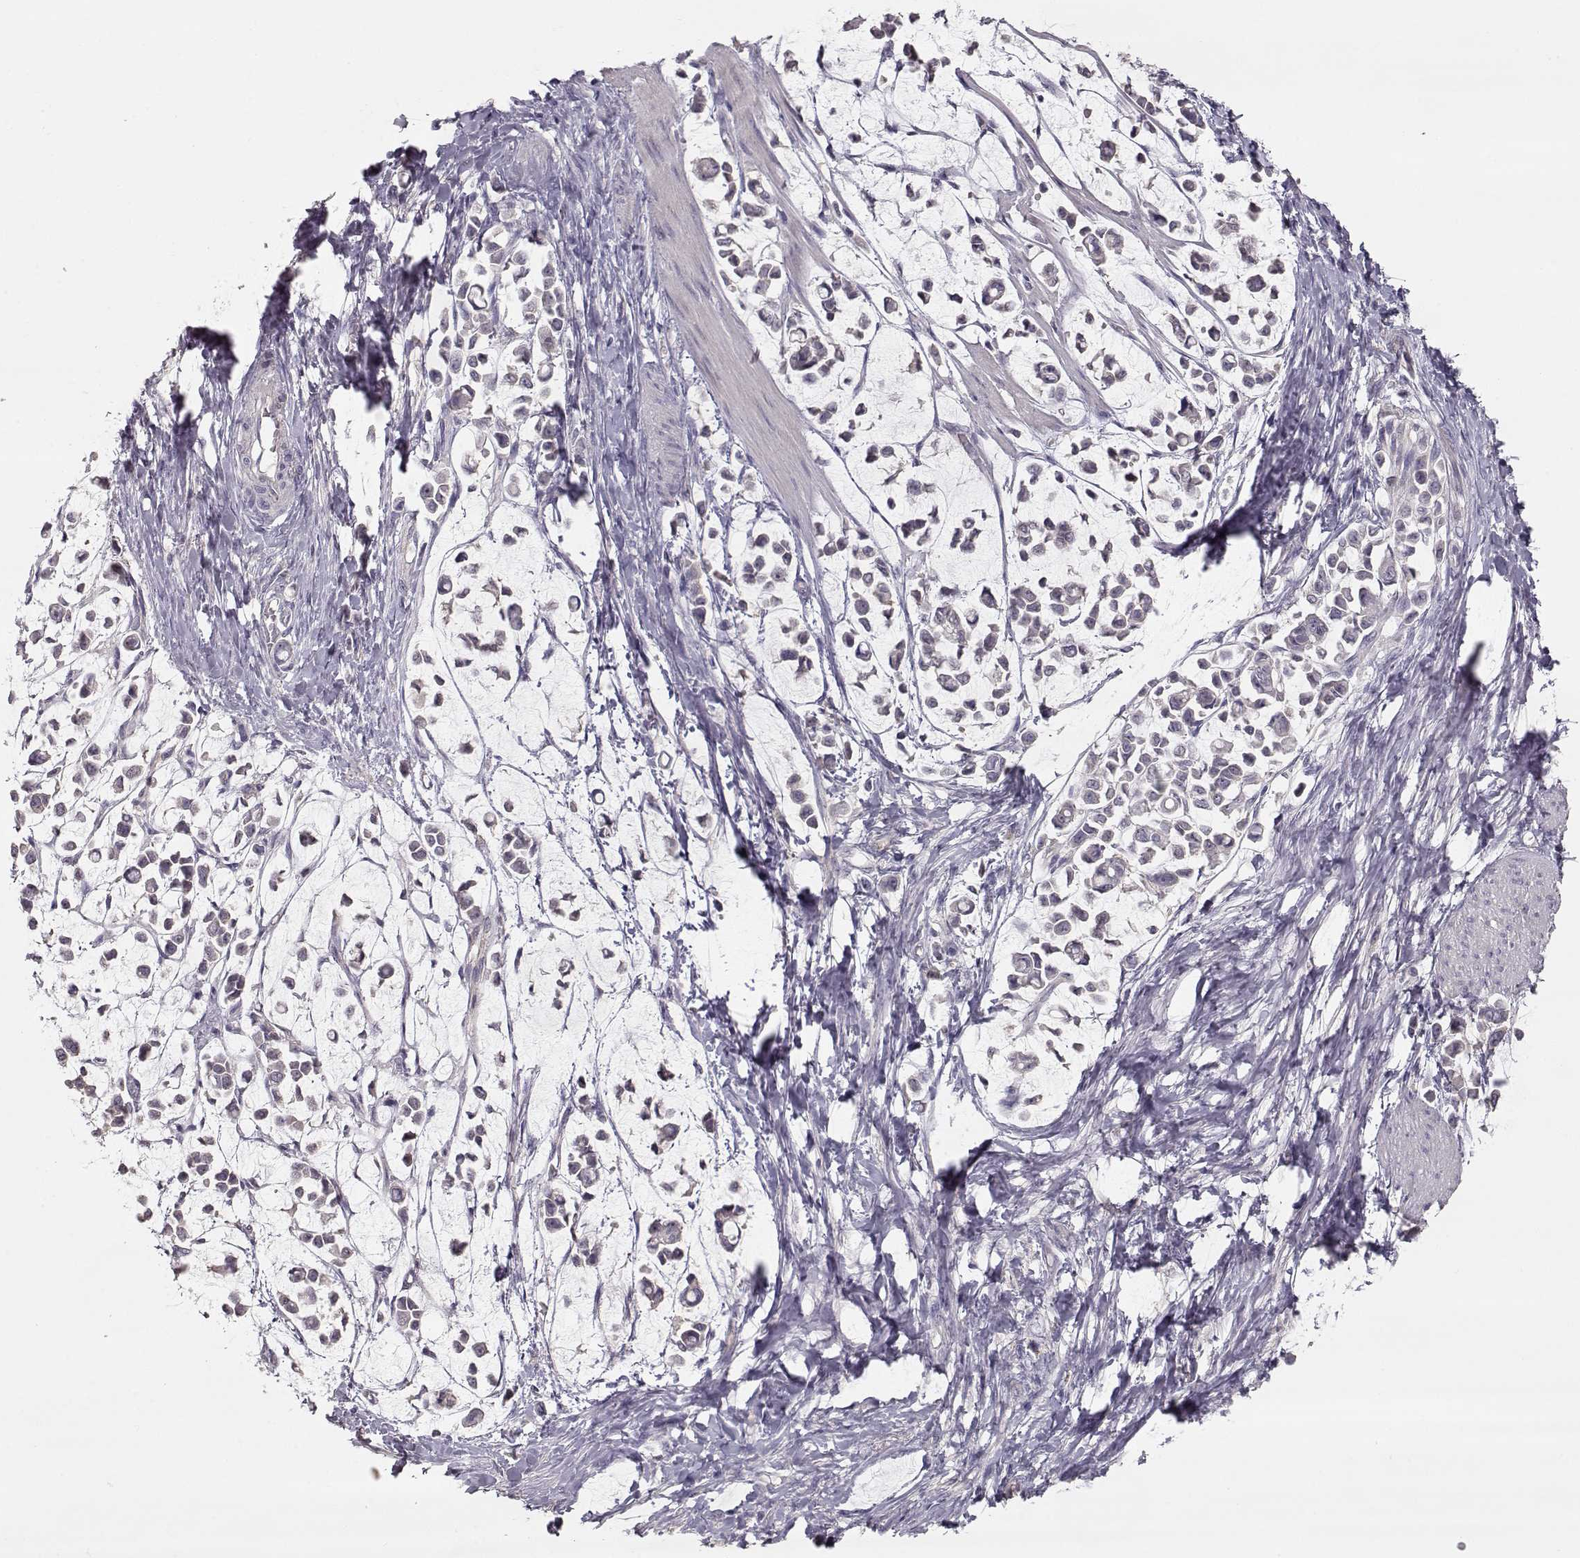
{"staining": {"intensity": "negative", "quantity": "none", "location": "none"}, "tissue": "stomach cancer", "cell_type": "Tumor cells", "image_type": "cancer", "snomed": [{"axis": "morphology", "description": "Adenocarcinoma, NOS"}, {"axis": "topography", "description": "Stomach"}], "caption": "Photomicrograph shows no protein positivity in tumor cells of adenocarcinoma (stomach) tissue.", "gene": "ARHGAP8", "patient": {"sex": "male", "age": 82}}